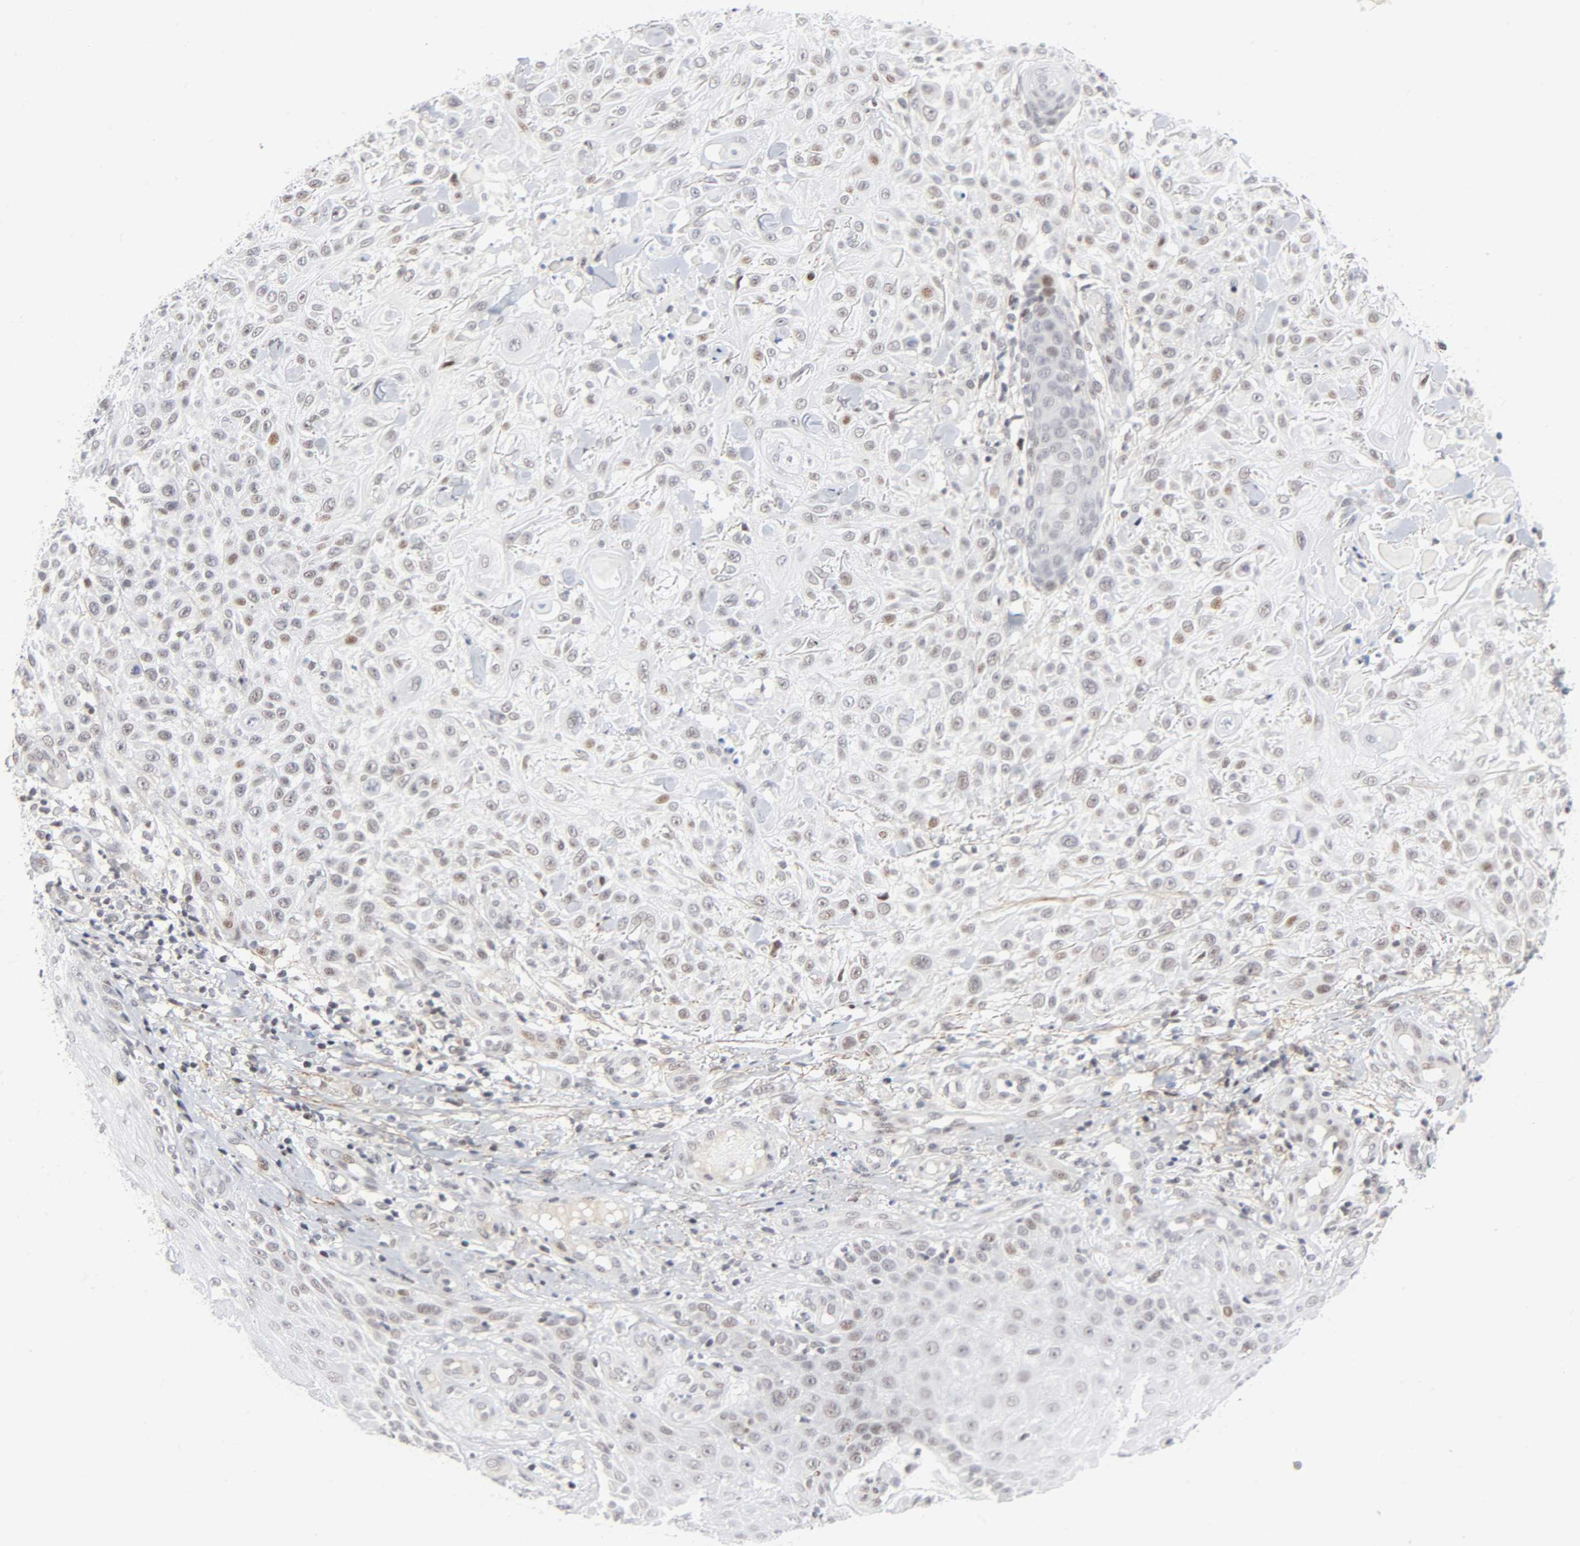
{"staining": {"intensity": "weak", "quantity": "<25%", "location": "nuclear"}, "tissue": "skin cancer", "cell_type": "Tumor cells", "image_type": "cancer", "snomed": [{"axis": "morphology", "description": "Squamous cell carcinoma, NOS"}, {"axis": "topography", "description": "Skin"}], "caption": "Immunohistochemistry (IHC) of skin squamous cell carcinoma shows no staining in tumor cells. (Immunohistochemistry (IHC), brightfield microscopy, high magnification).", "gene": "DIDO1", "patient": {"sex": "female", "age": 42}}